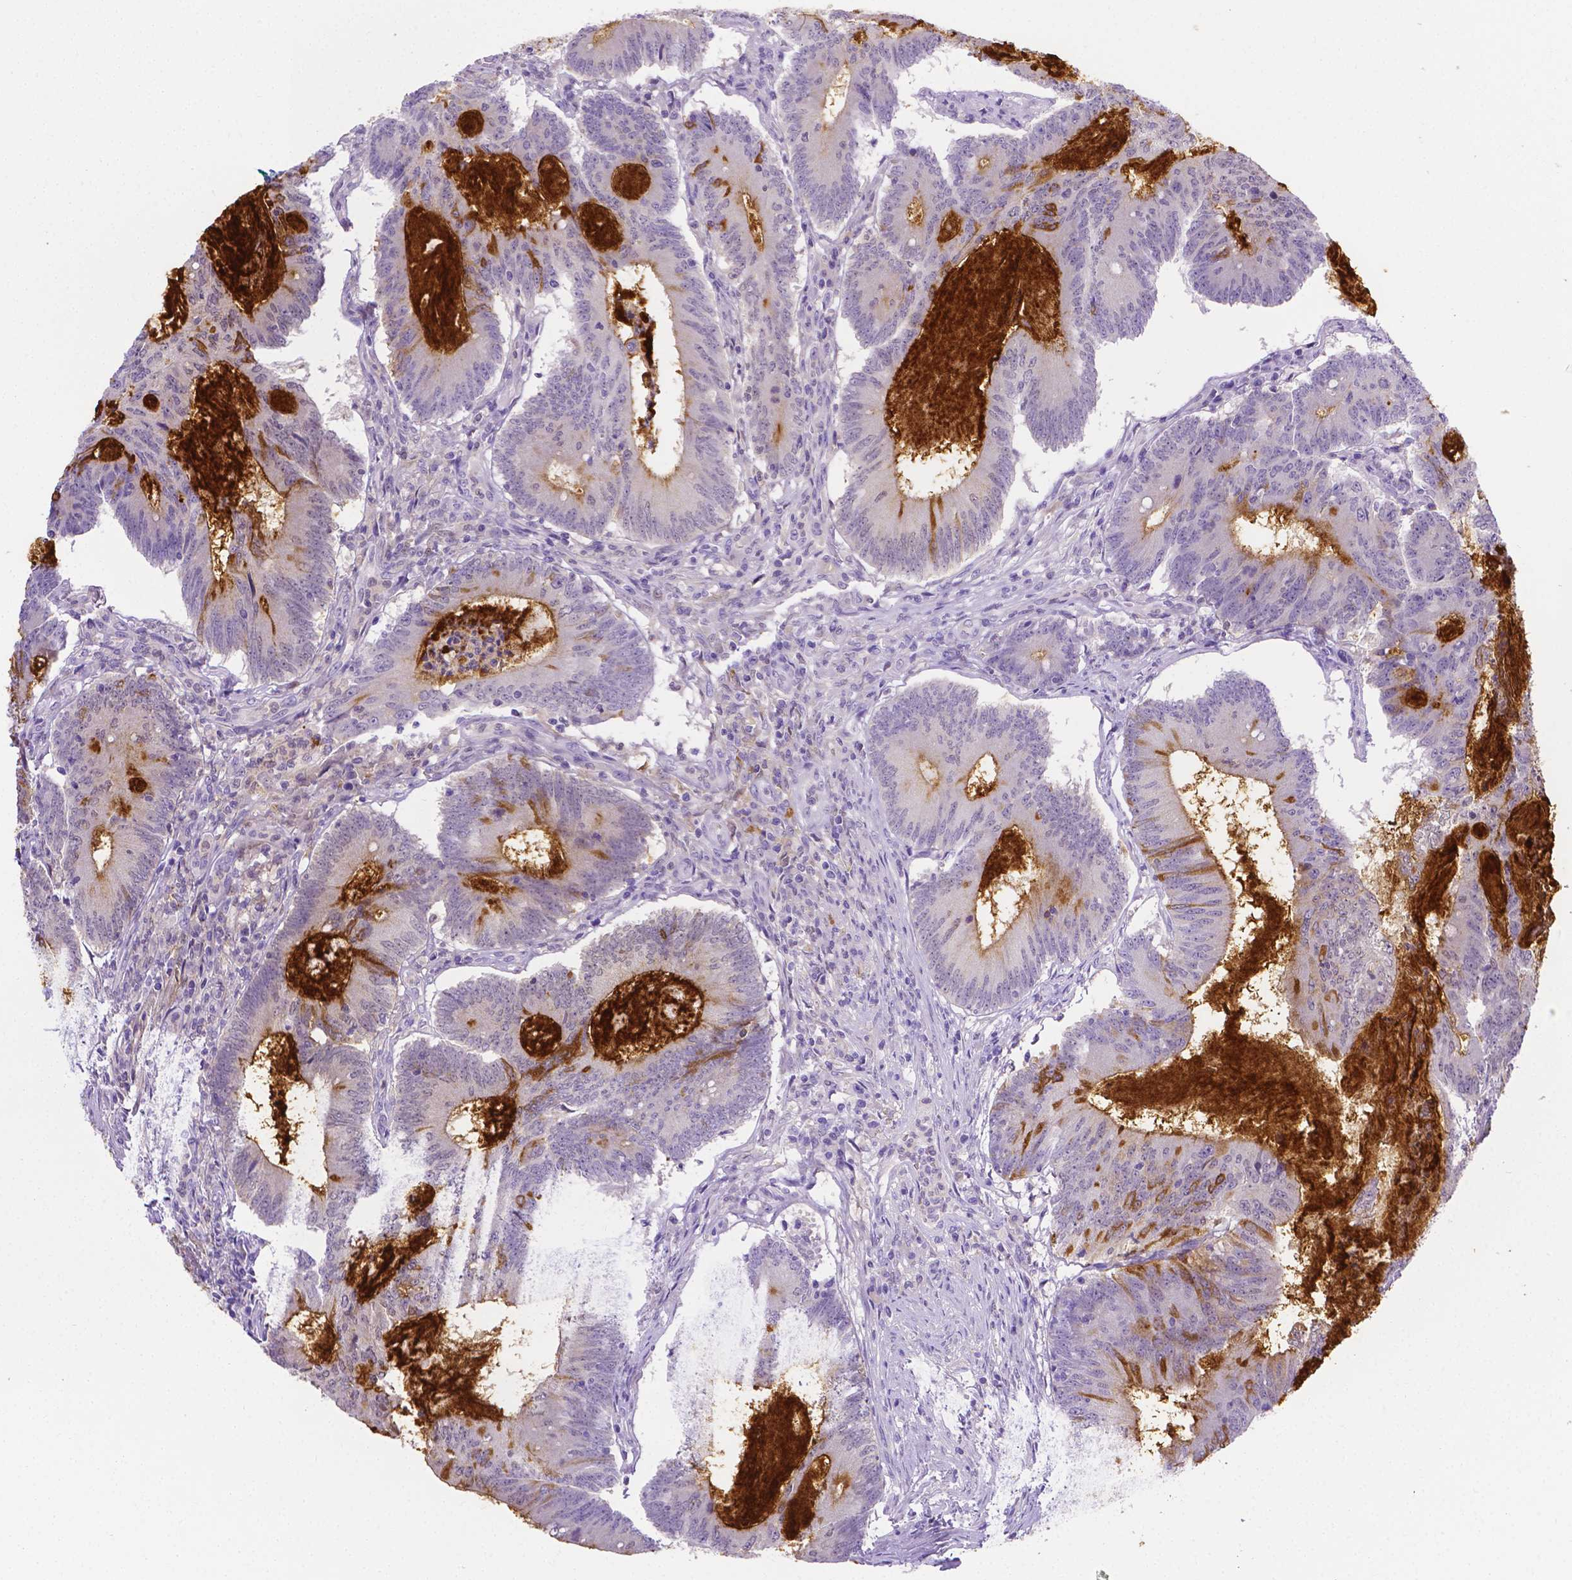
{"staining": {"intensity": "strong", "quantity": "<25%", "location": "cytoplasmic/membranous"}, "tissue": "colorectal cancer", "cell_type": "Tumor cells", "image_type": "cancer", "snomed": [{"axis": "morphology", "description": "Adenocarcinoma, NOS"}, {"axis": "topography", "description": "Colon"}], "caption": "Protein analysis of adenocarcinoma (colorectal) tissue shows strong cytoplasmic/membranous expression in about <25% of tumor cells. The protein is stained brown, and the nuclei are stained in blue (DAB IHC with brightfield microscopy, high magnification).", "gene": "NXPH2", "patient": {"sex": "female", "age": 70}}